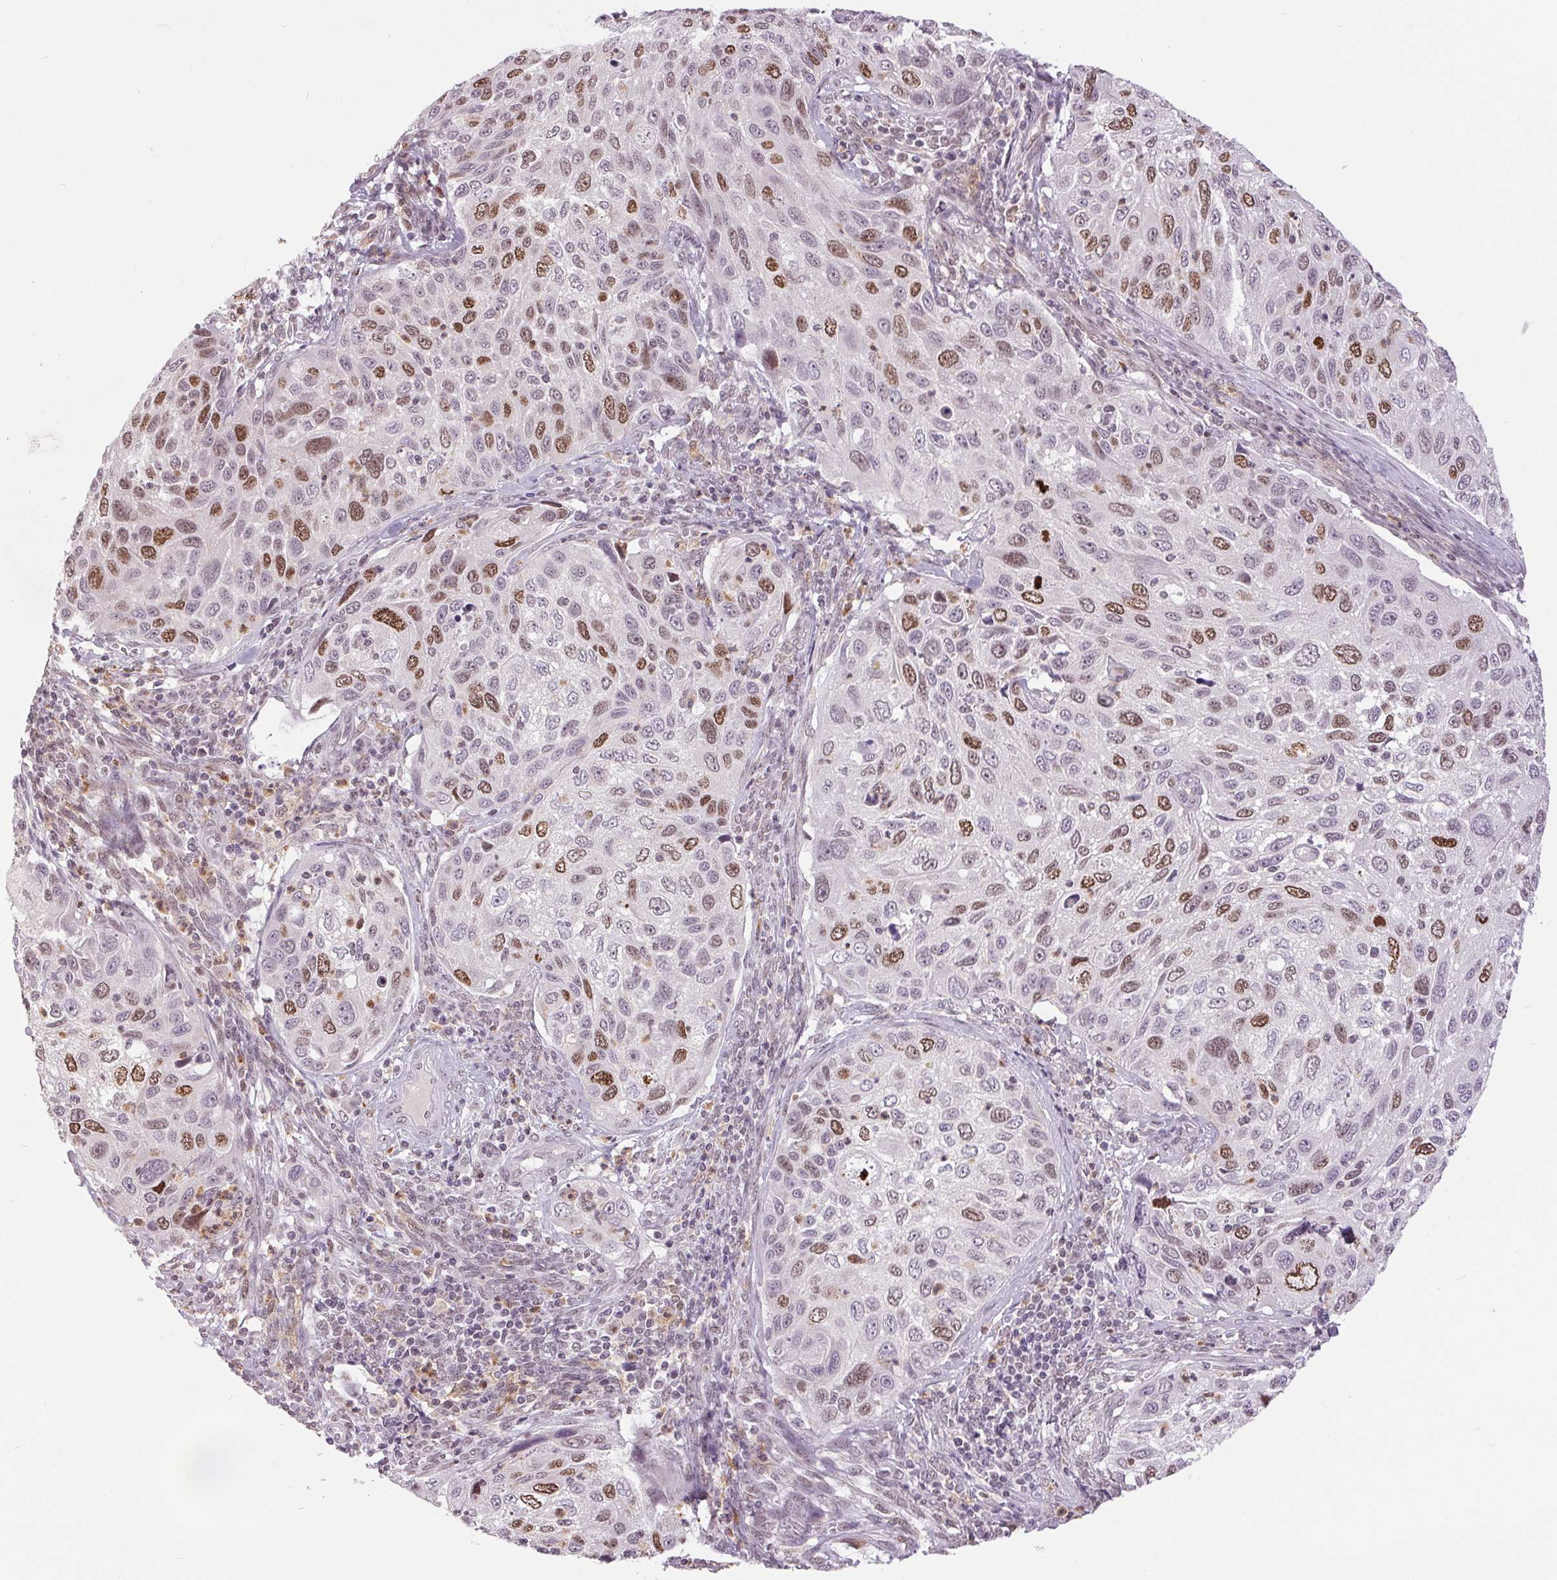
{"staining": {"intensity": "moderate", "quantity": "25%-75%", "location": "nuclear"}, "tissue": "cervical cancer", "cell_type": "Tumor cells", "image_type": "cancer", "snomed": [{"axis": "morphology", "description": "Squamous cell carcinoma, NOS"}, {"axis": "topography", "description": "Cervix"}], "caption": "Approximately 25%-75% of tumor cells in cervical squamous cell carcinoma show moderate nuclear protein expression as visualized by brown immunohistochemical staining.", "gene": "SMIM6", "patient": {"sex": "female", "age": 70}}